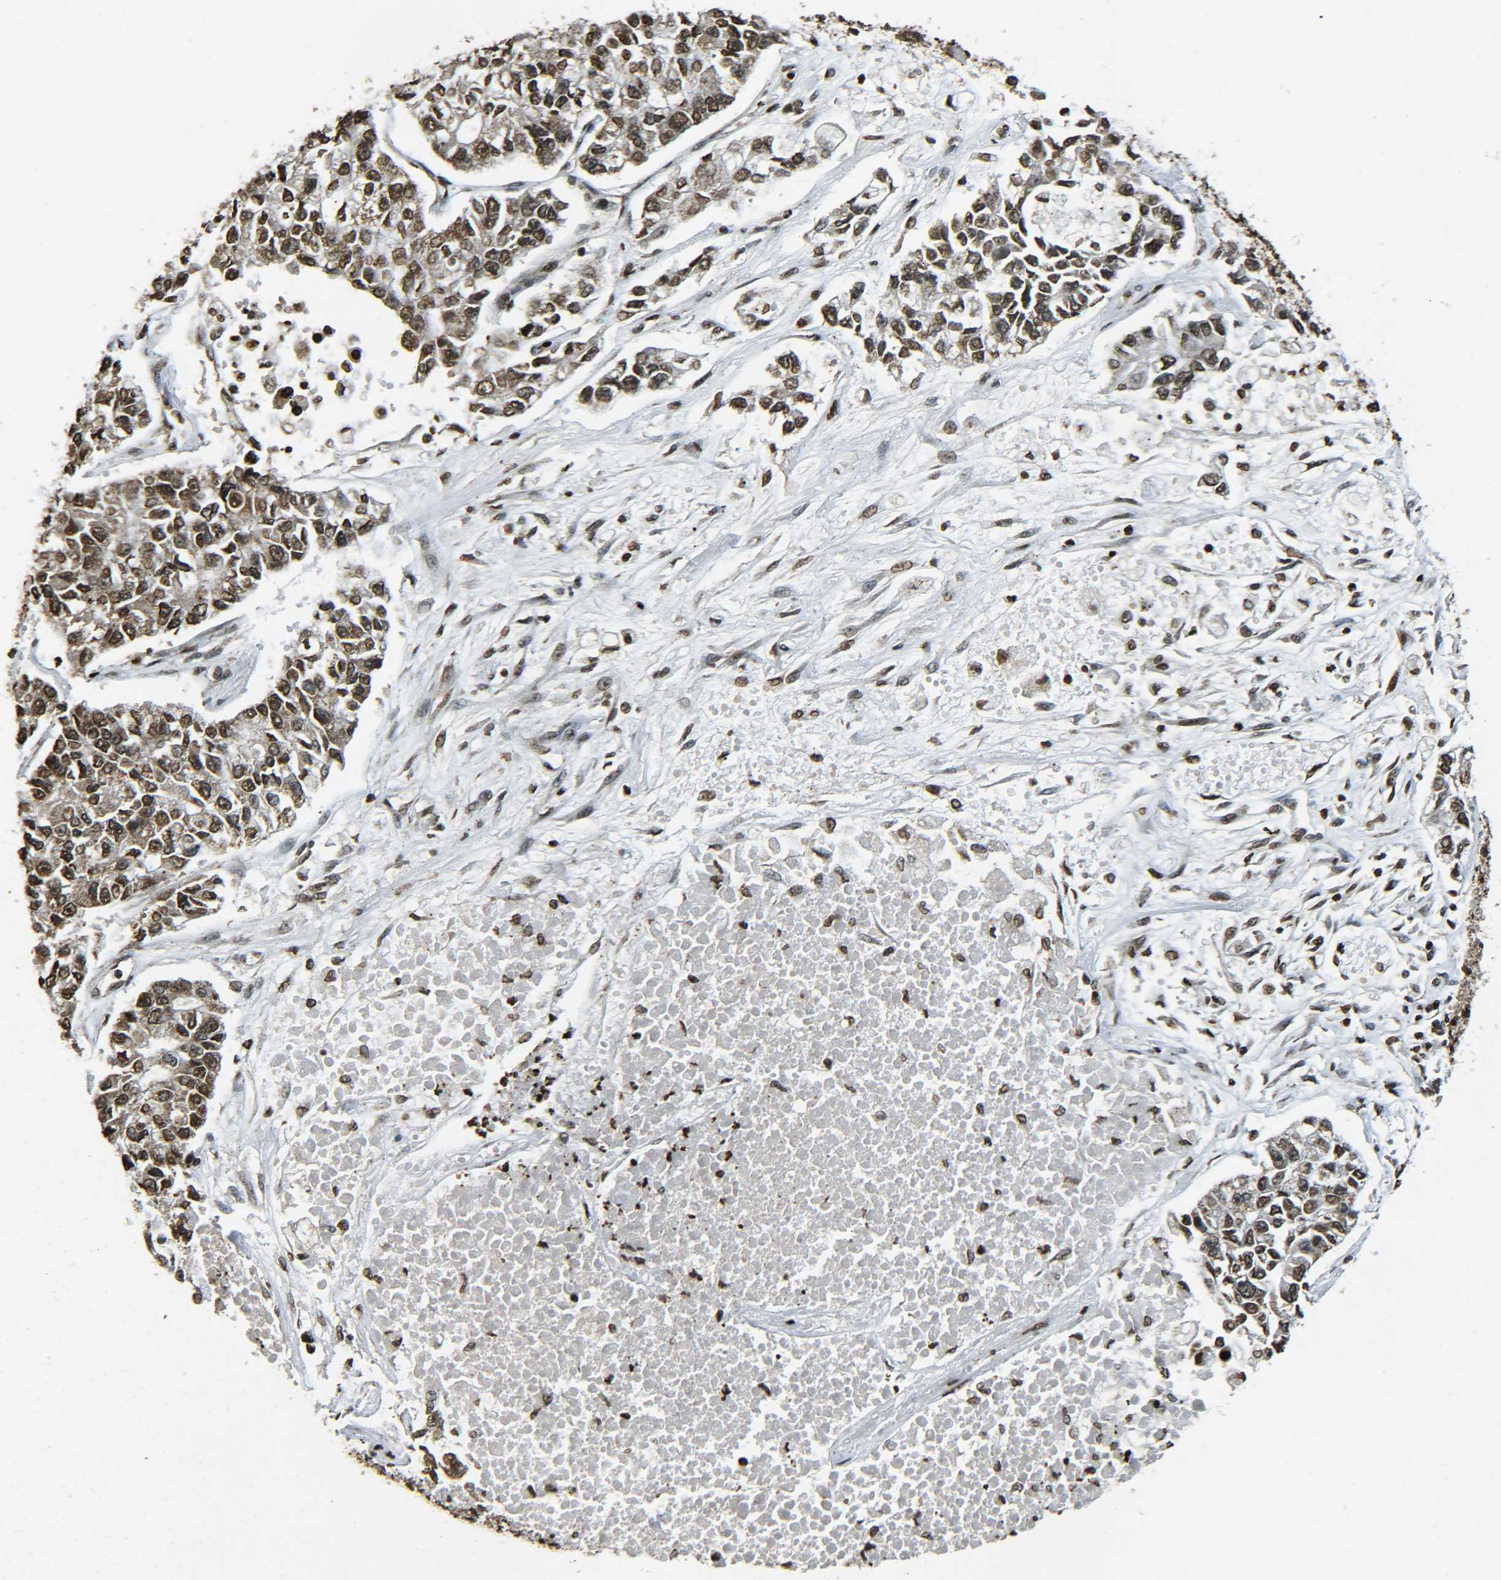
{"staining": {"intensity": "strong", "quantity": ">75%", "location": "nuclear"}, "tissue": "lung cancer", "cell_type": "Tumor cells", "image_type": "cancer", "snomed": [{"axis": "morphology", "description": "Adenocarcinoma, NOS"}, {"axis": "topography", "description": "Lung"}], "caption": "A micrograph of human lung adenocarcinoma stained for a protein shows strong nuclear brown staining in tumor cells.", "gene": "NEUROG2", "patient": {"sex": "male", "age": 49}}